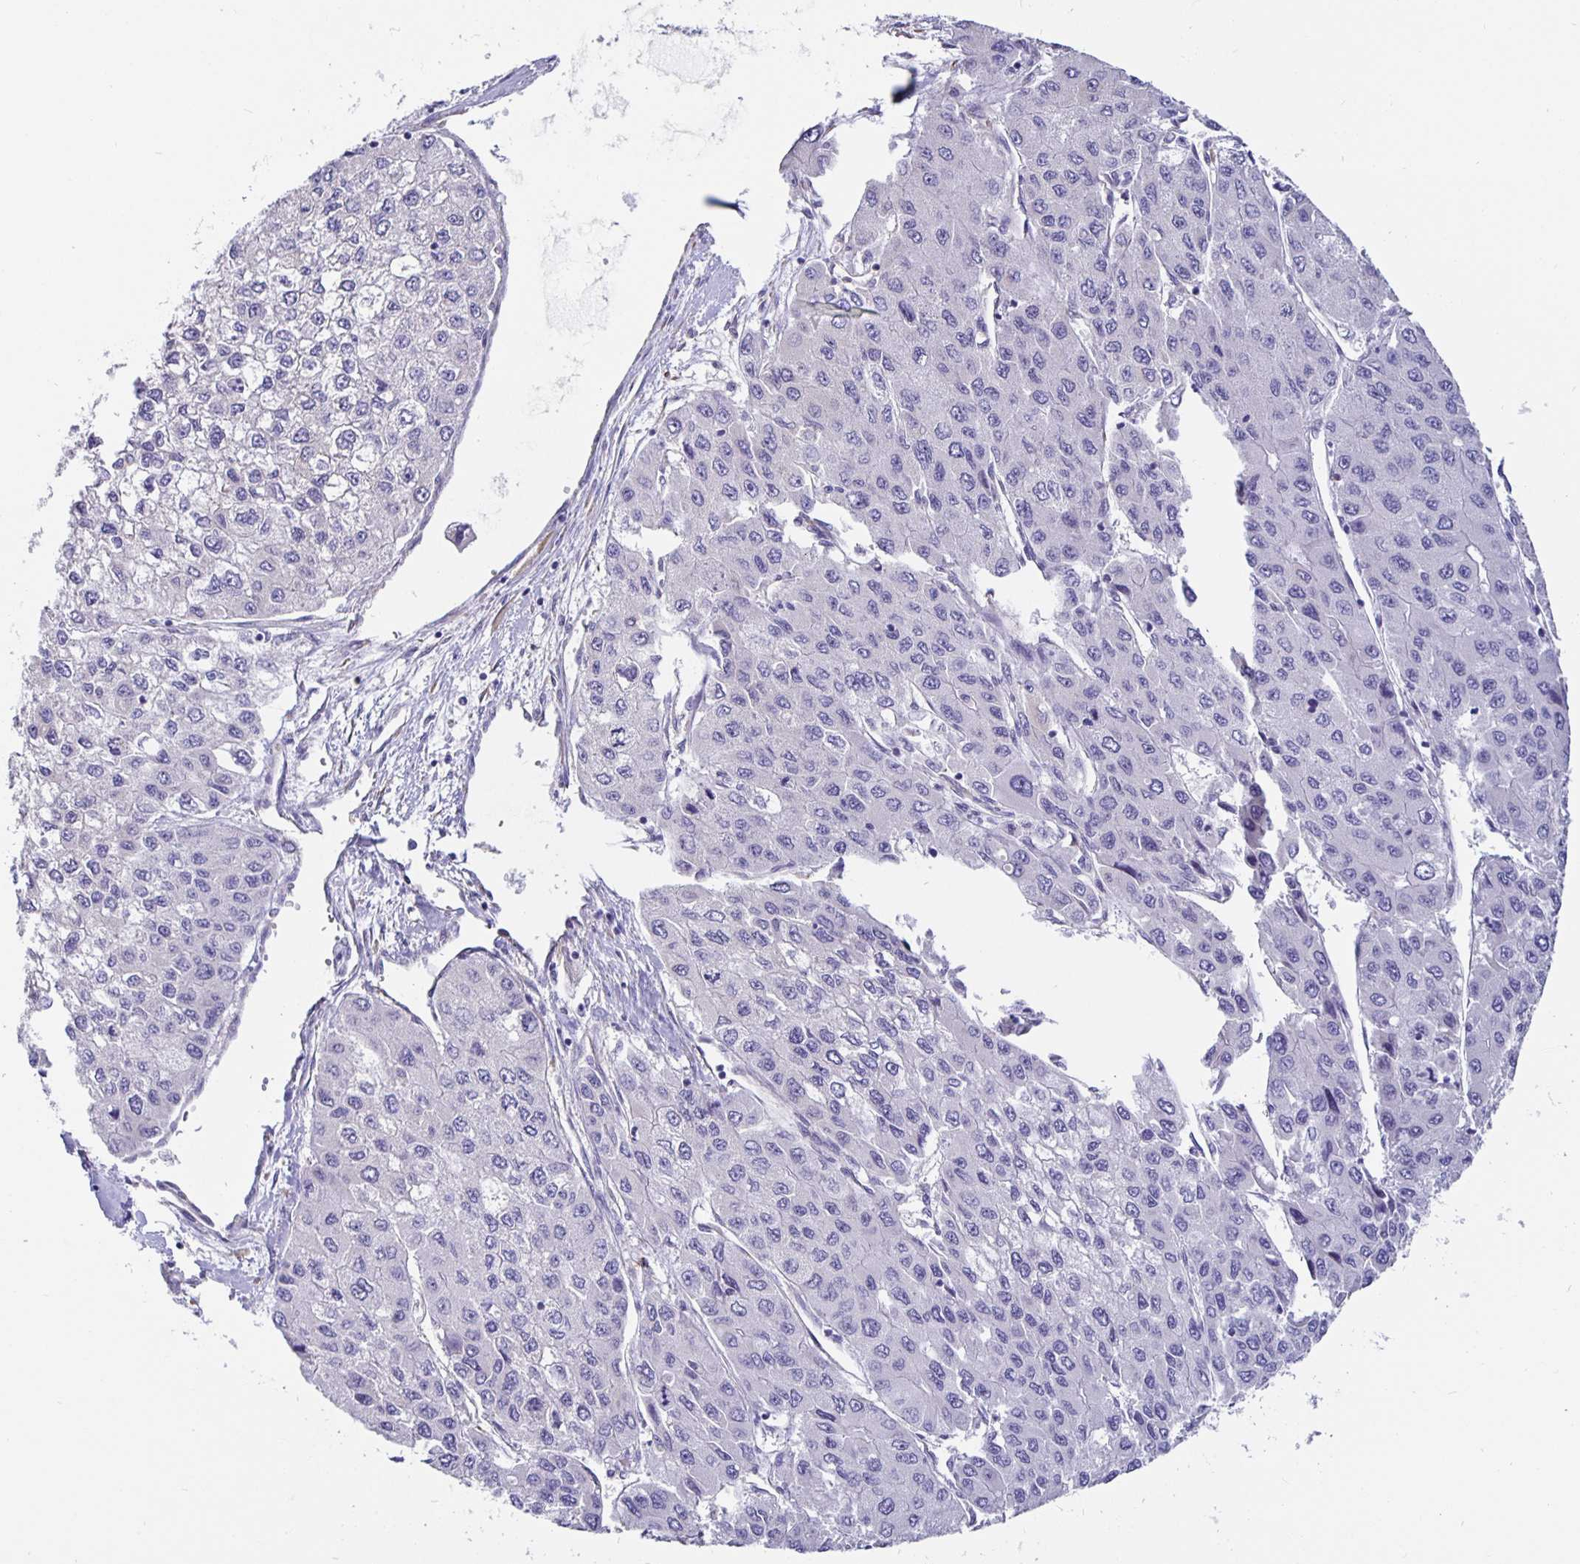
{"staining": {"intensity": "negative", "quantity": "none", "location": "none"}, "tissue": "liver cancer", "cell_type": "Tumor cells", "image_type": "cancer", "snomed": [{"axis": "morphology", "description": "Carcinoma, Hepatocellular, NOS"}, {"axis": "topography", "description": "Liver"}], "caption": "The image shows no significant expression in tumor cells of liver cancer (hepatocellular carcinoma). (IHC, brightfield microscopy, high magnification).", "gene": "DNAI2", "patient": {"sex": "female", "age": 66}}